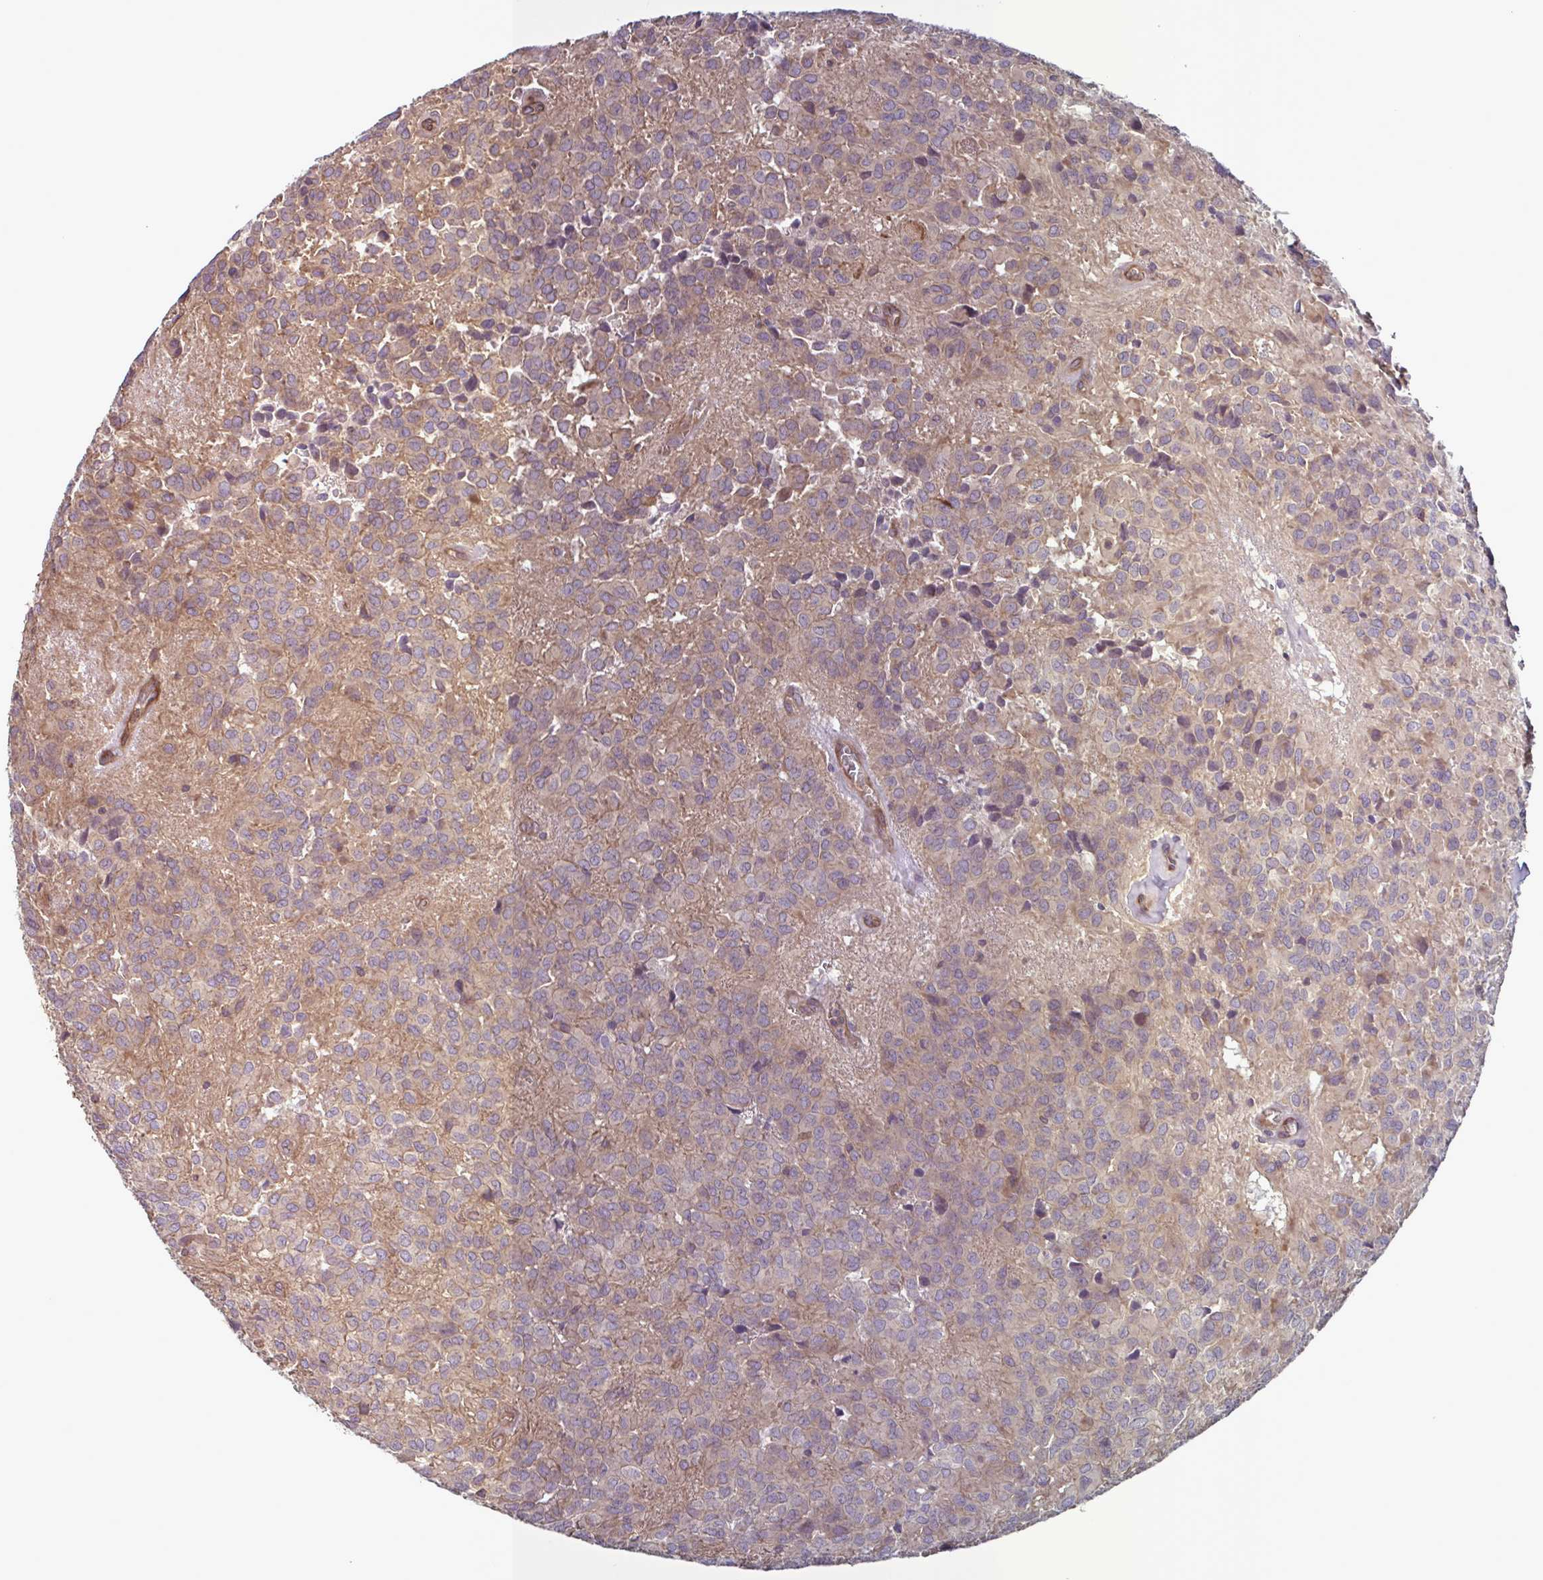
{"staining": {"intensity": "weak", "quantity": "25%-75%", "location": "cytoplasmic/membranous"}, "tissue": "glioma", "cell_type": "Tumor cells", "image_type": "cancer", "snomed": [{"axis": "morphology", "description": "Glioma, malignant, Low grade"}, {"axis": "topography", "description": "Brain"}], "caption": "This is a photomicrograph of immunohistochemistry (IHC) staining of glioma, which shows weak staining in the cytoplasmic/membranous of tumor cells.", "gene": "GLTP", "patient": {"sex": "male", "age": 56}}